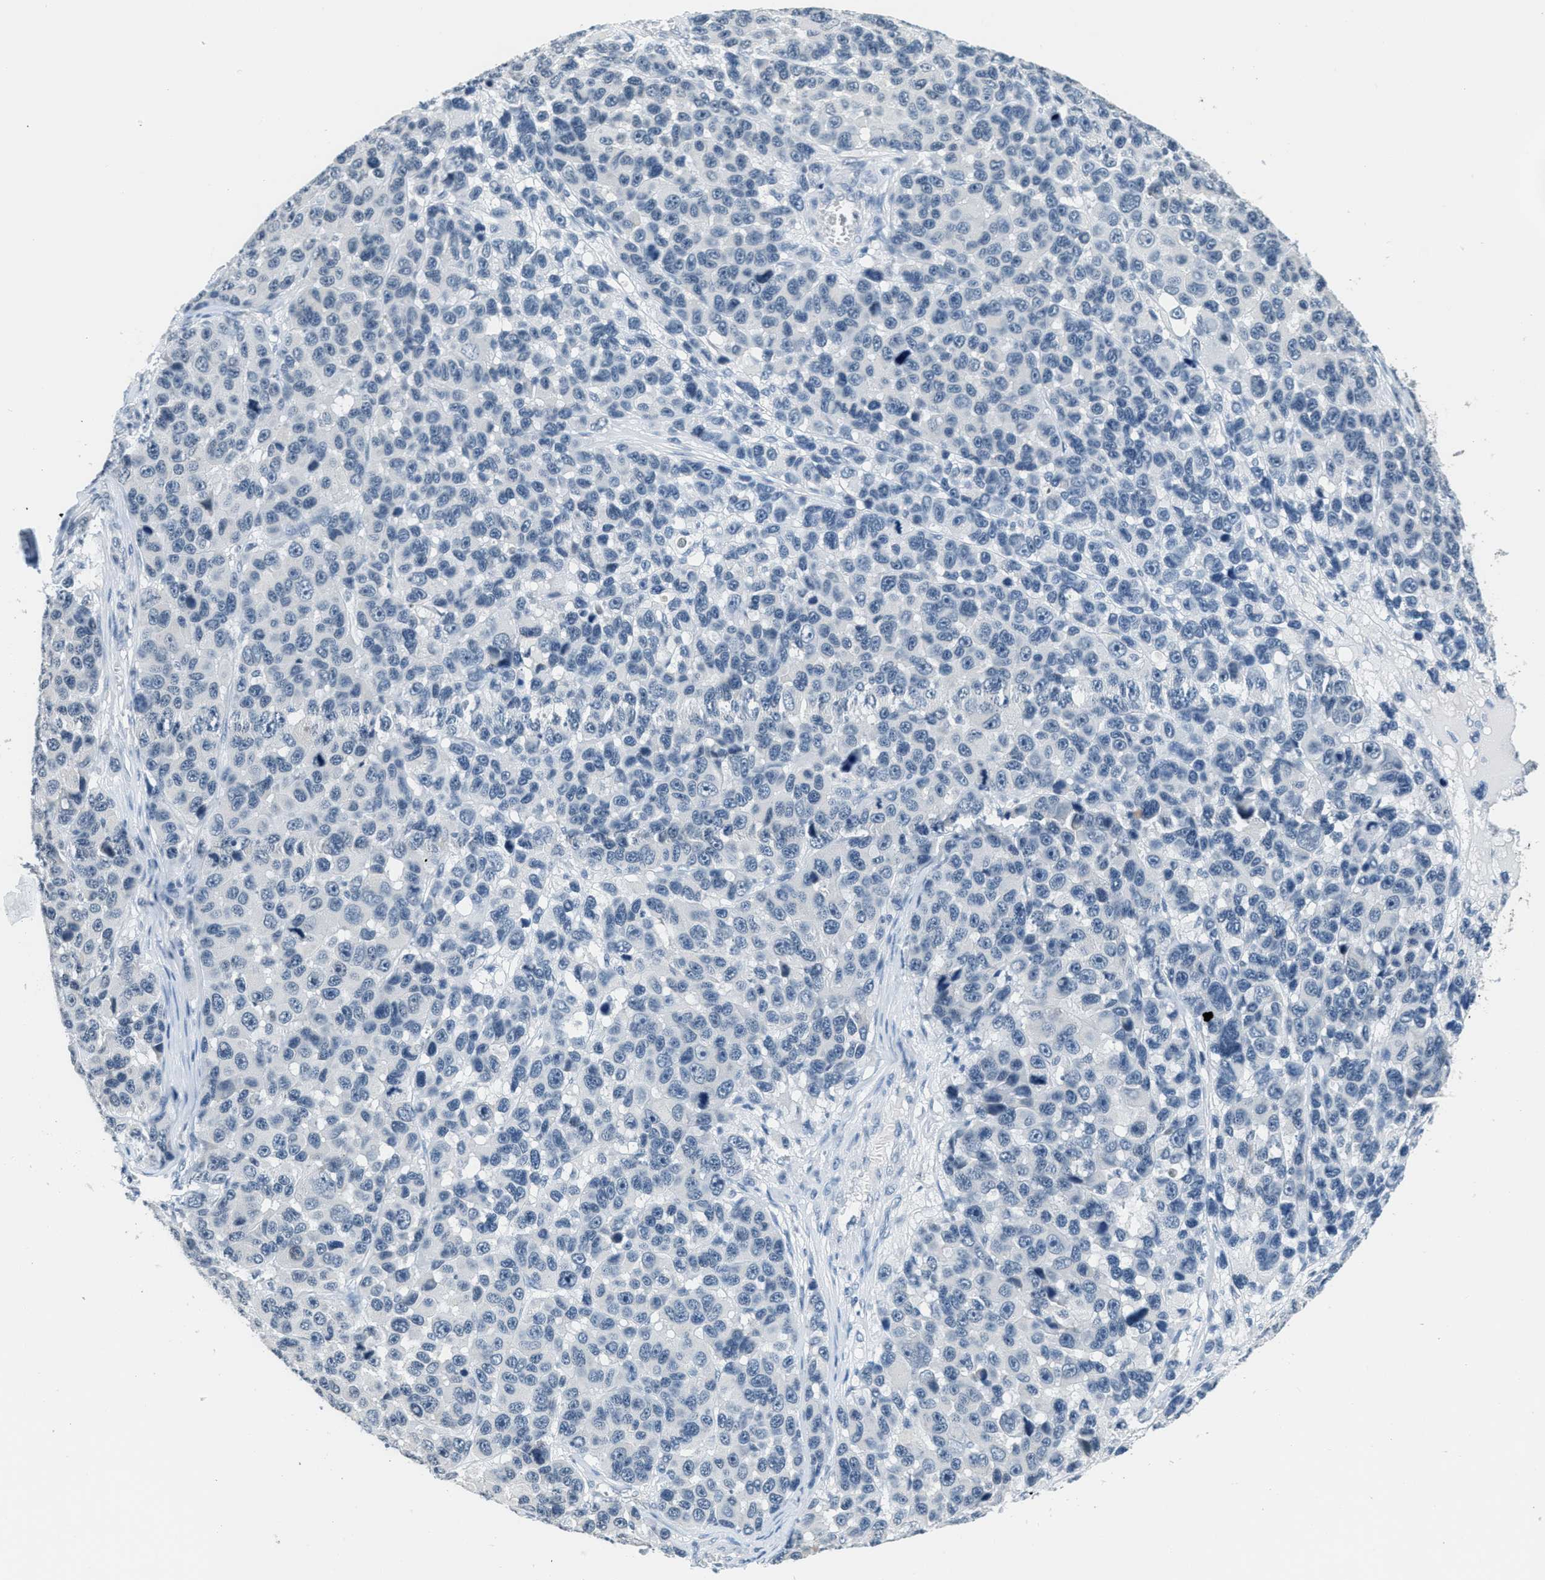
{"staining": {"intensity": "negative", "quantity": "none", "location": "none"}, "tissue": "melanoma", "cell_type": "Tumor cells", "image_type": "cancer", "snomed": [{"axis": "morphology", "description": "Malignant melanoma, NOS"}, {"axis": "topography", "description": "Skin"}], "caption": "Photomicrograph shows no significant protein positivity in tumor cells of malignant melanoma.", "gene": "CA4", "patient": {"sex": "male", "age": 53}}